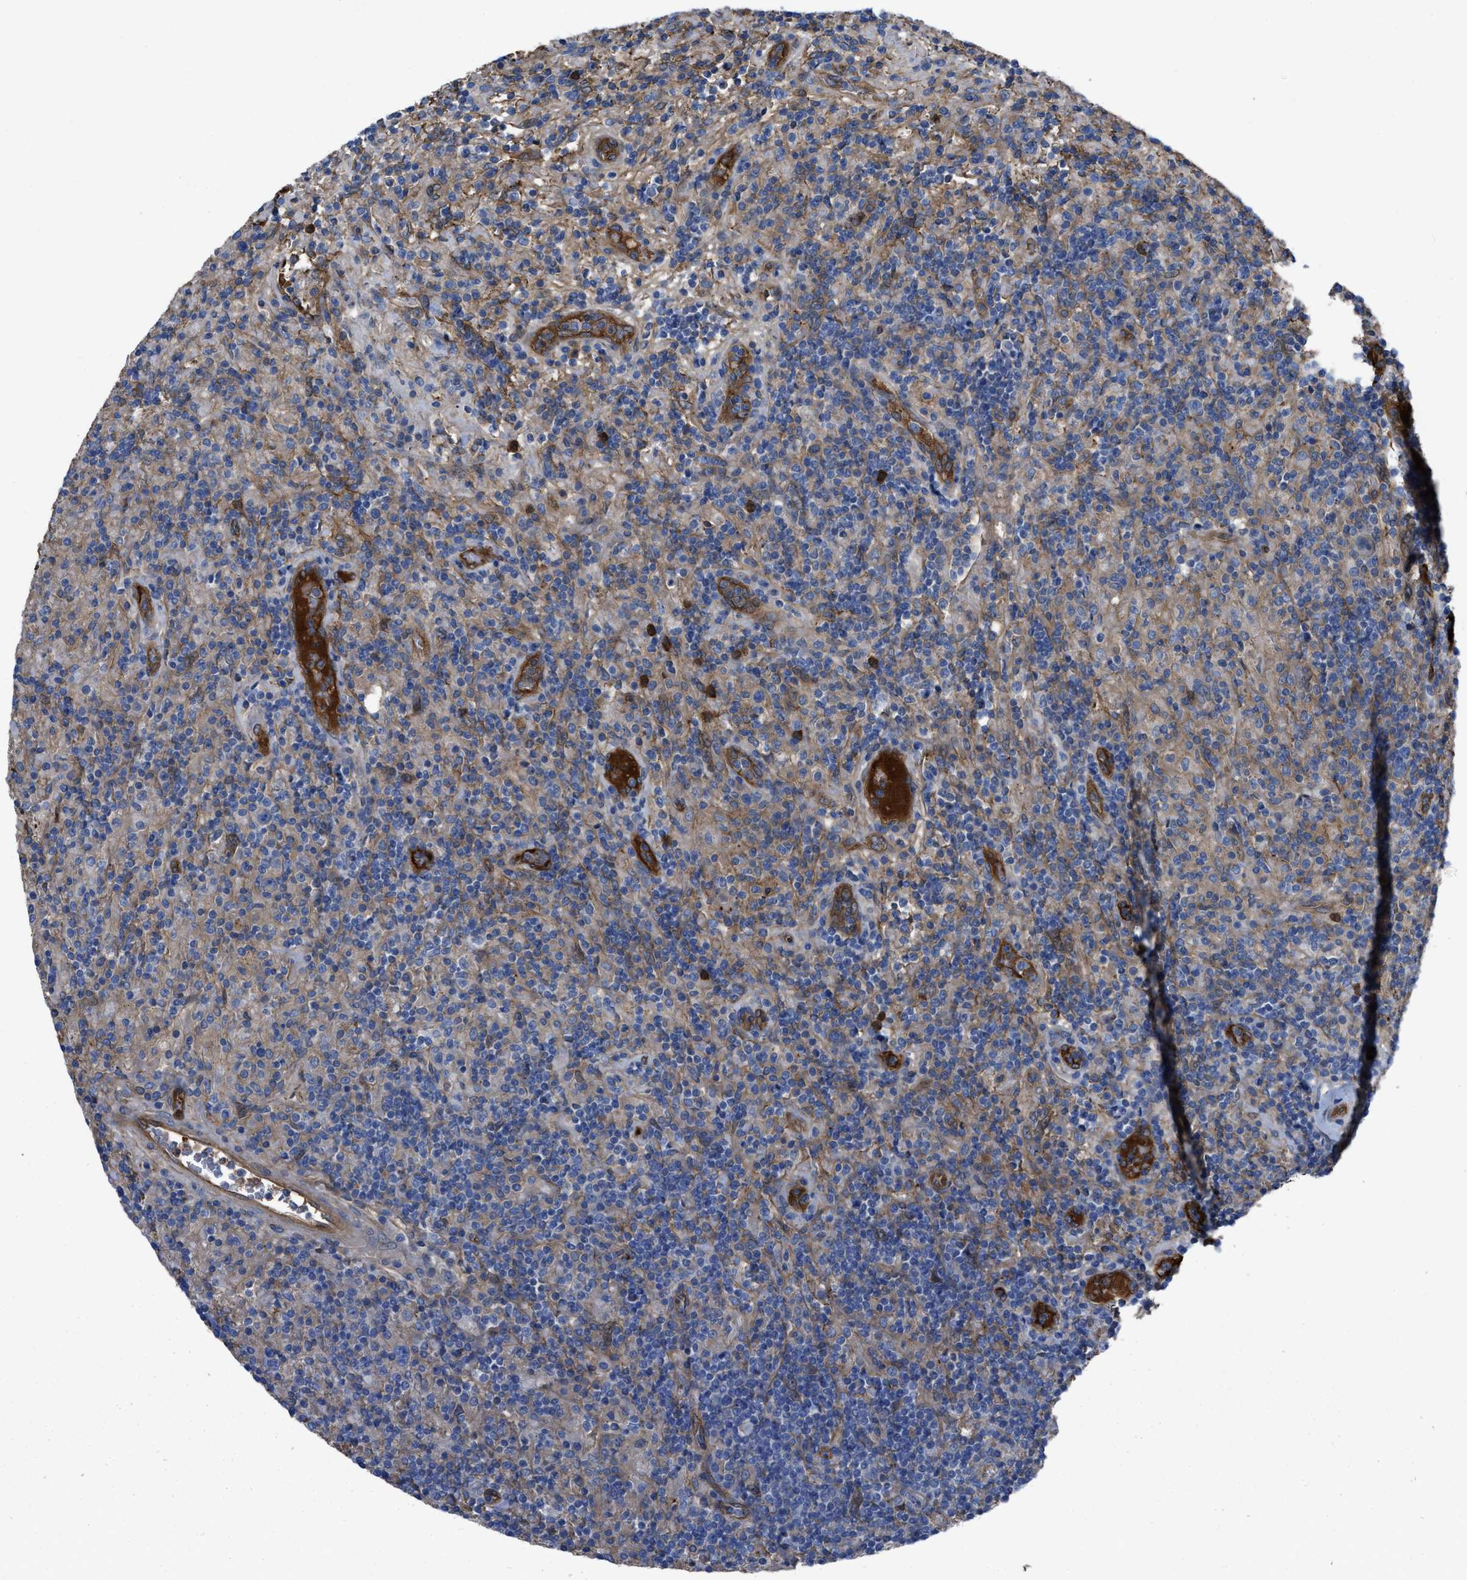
{"staining": {"intensity": "negative", "quantity": "none", "location": "none"}, "tissue": "lymphoma", "cell_type": "Tumor cells", "image_type": "cancer", "snomed": [{"axis": "morphology", "description": "Hodgkin's disease, NOS"}, {"axis": "topography", "description": "Lymph node"}], "caption": "This is an immunohistochemistry photomicrograph of human Hodgkin's disease. There is no positivity in tumor cells.", "gene": "TRIOBP", "patient": {"sex": "male", "age": 70}}